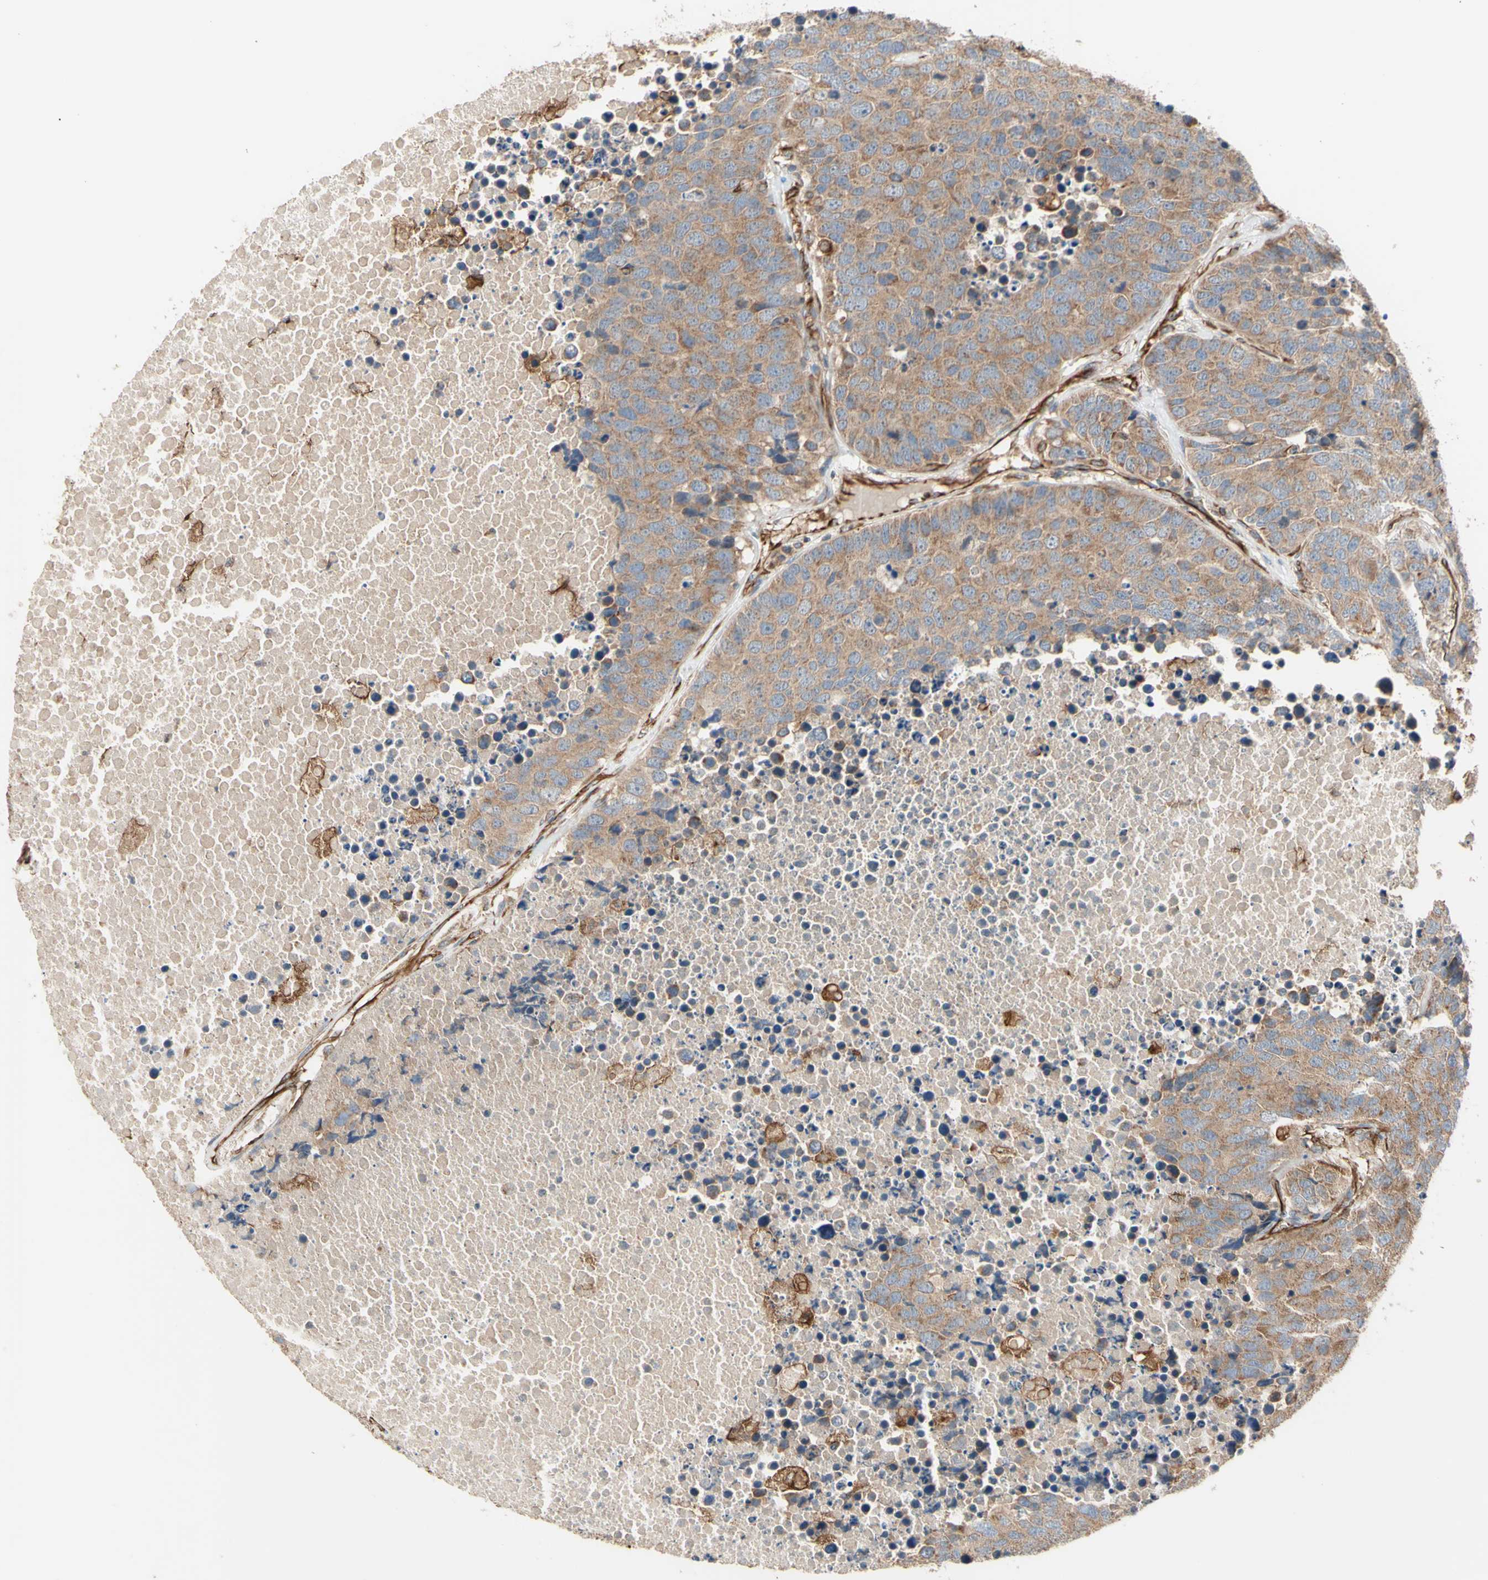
{"staining": {"intensity": "weak", "quantity": ">75%", "location": "cytoplasmic/membranous"}, "tissue": "carcinoid", "cell_type": "Tumor cells", "image_type": "cancer", "snomed": [{"axis": "morphology", "description": "Carcinoid, malignant, NOS"}, {"axis": "topography", "description": "Lung"}], "caption": "The histopathology image exhibits immunohistochemical staining of carcinoid. There is weak cytoplasmic/membranous expression is appreciated in about >75% of tumor cells. The protein is shown in brown color, while the nuclei are stained blue.", "gene": "TRAF2", "patient": {"sex": "male", "age": 60}}